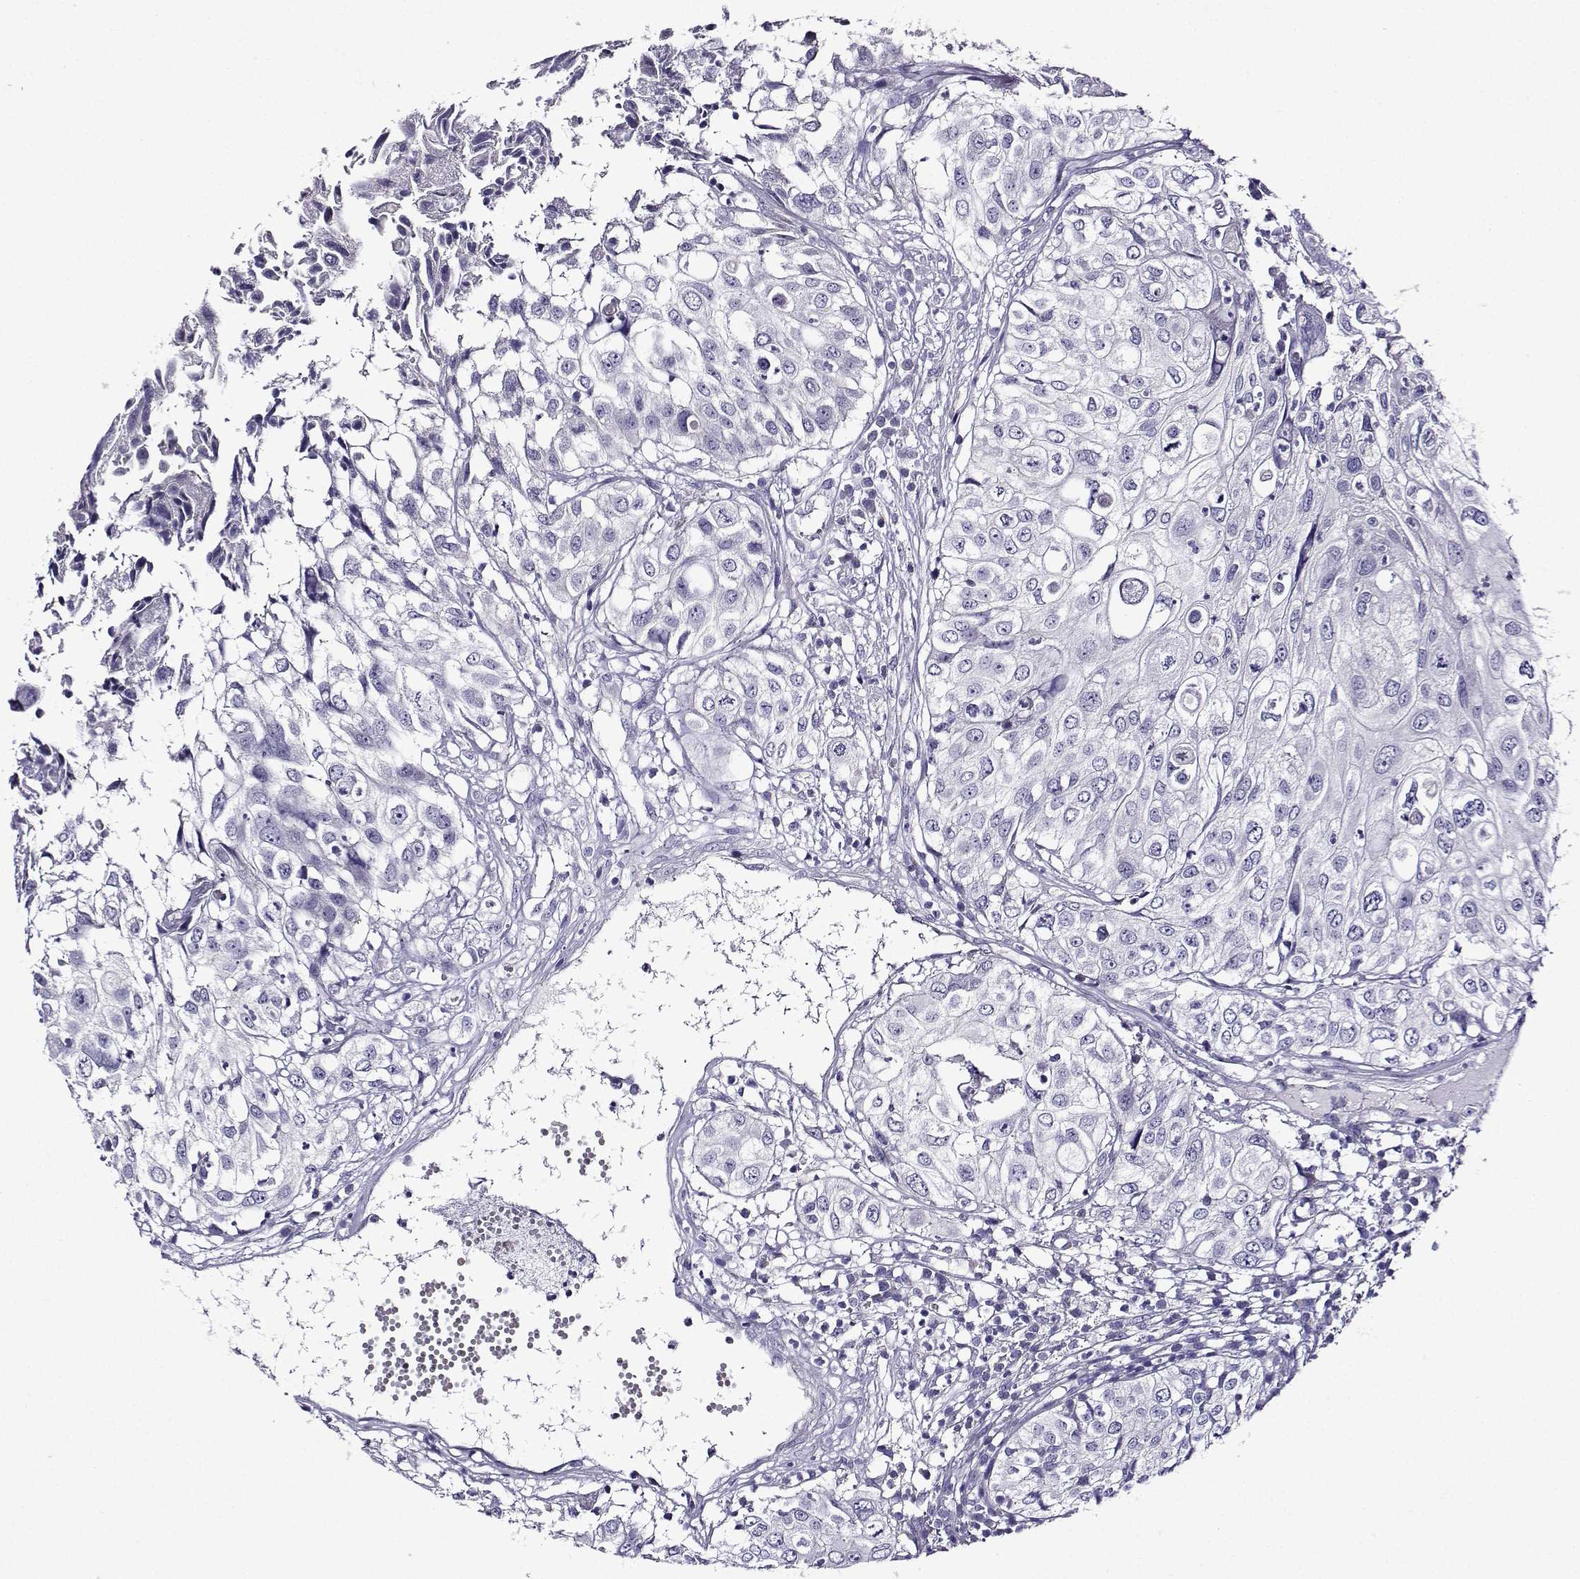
{"staining": {"intensity": "negative", "quantity": "none", "location": "none"}, "tissue": "urothelial cancer", "cell_type": "Tumor cells", "image_type": "cancer", "snomed": [{"axis": "morphology", "description": "Urothelial carcinoma, High grade"}, {"axis": "topography", "description": "Urinary bladder"}], "caption": "High magnification brightfield microscopy of urothelial cancer stained with DAB (brown) and counterstained with hematoxylin (blue): tumor cells show no significant expression.", "gene": "TMEM266", "patient": {"sex": "female", "age": 79}}